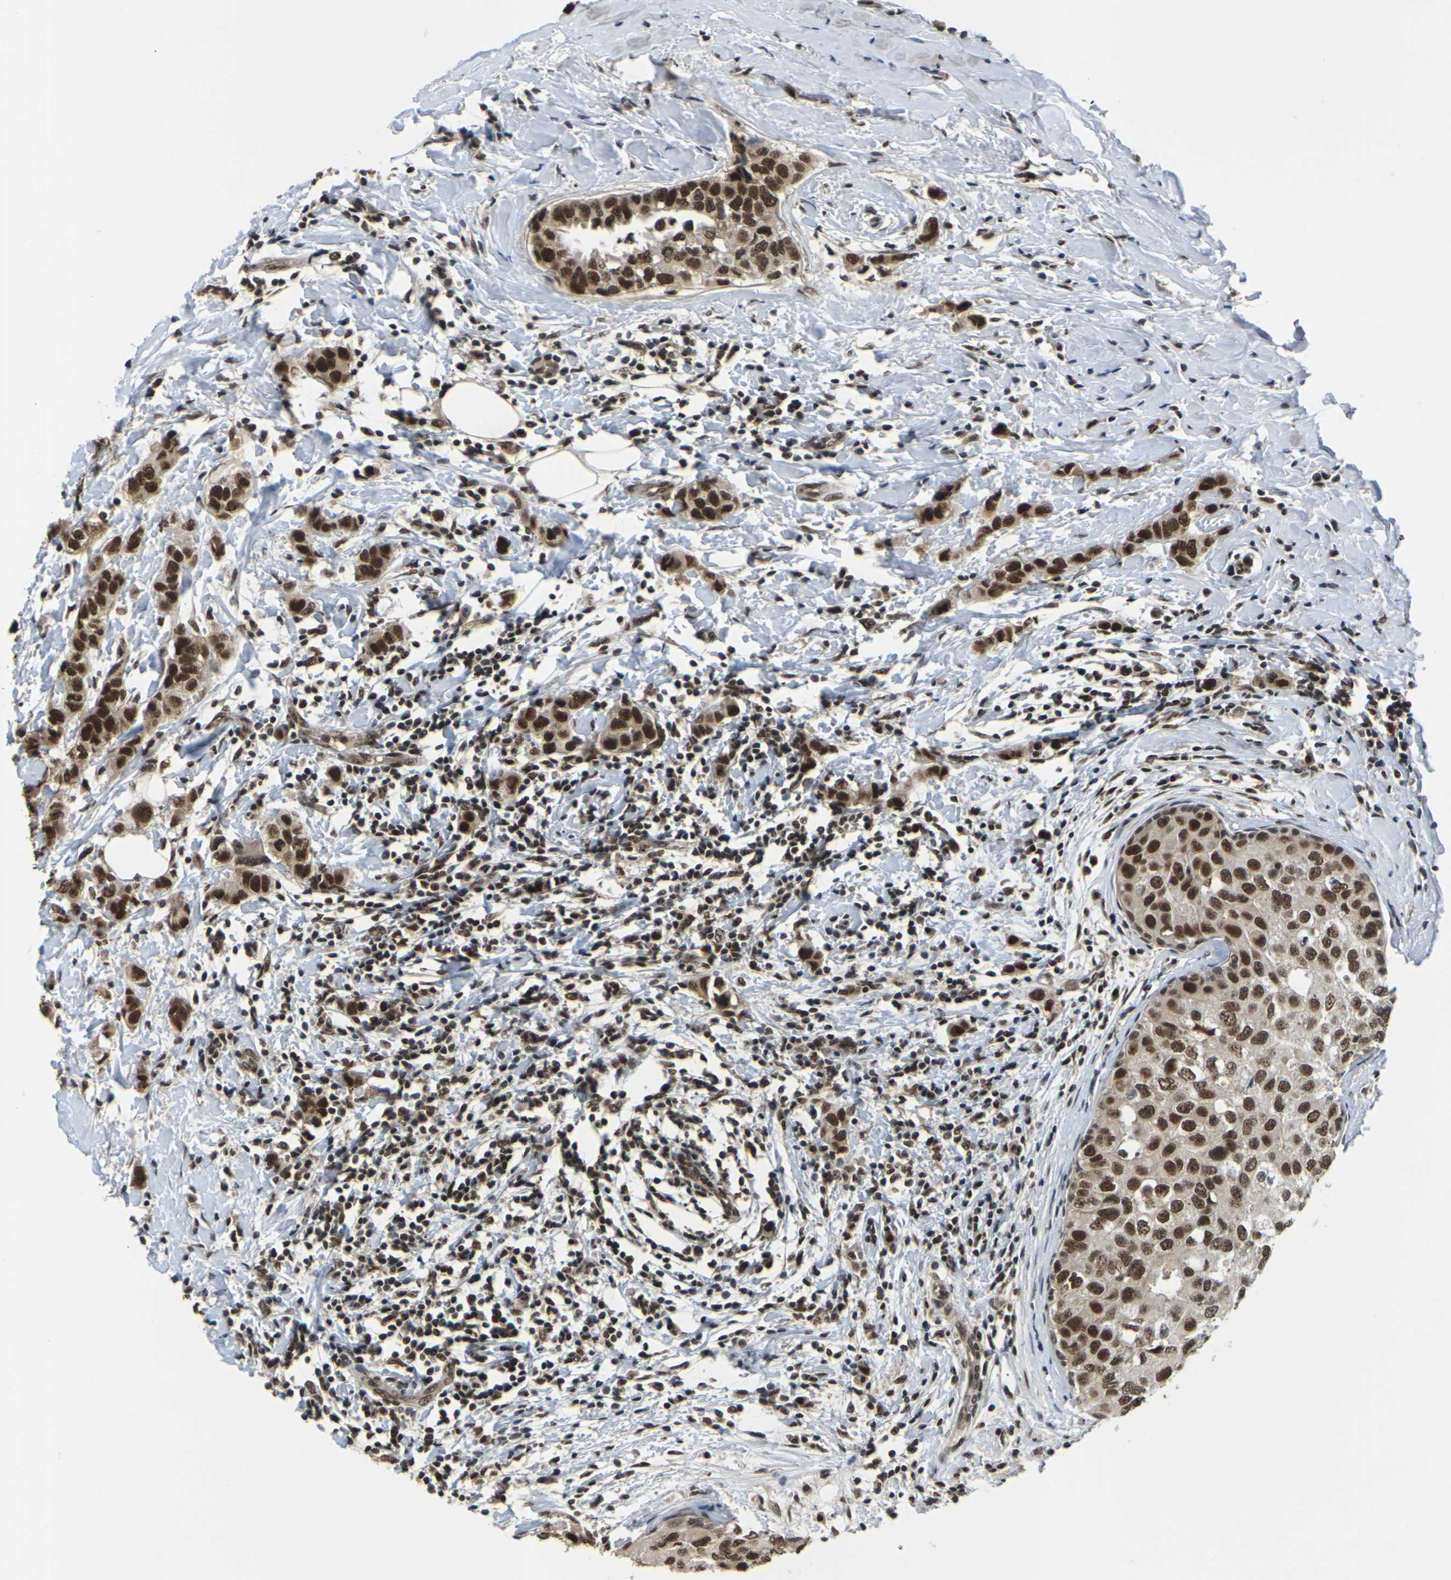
{"staining": {"intensity": "strong", "quantity": ">75%", "location": "nuclear"}, "tissue": "breast cancer", "cell_type": "Tumor cells", "image_type": "cancer", "snomed": [{"axis": "morphology", "description": "Duct carcinoma"}, {"axis": "topography", "description": "Breast"}], "caption": "The micrograph demonstrates a brown stain indicating the presence of a protein in the nuclear of tumor cells in breast cancer (invasive ductal carcinoma).", "gene": "NELFA", "patient": {"sex": "female", "age": 50}}